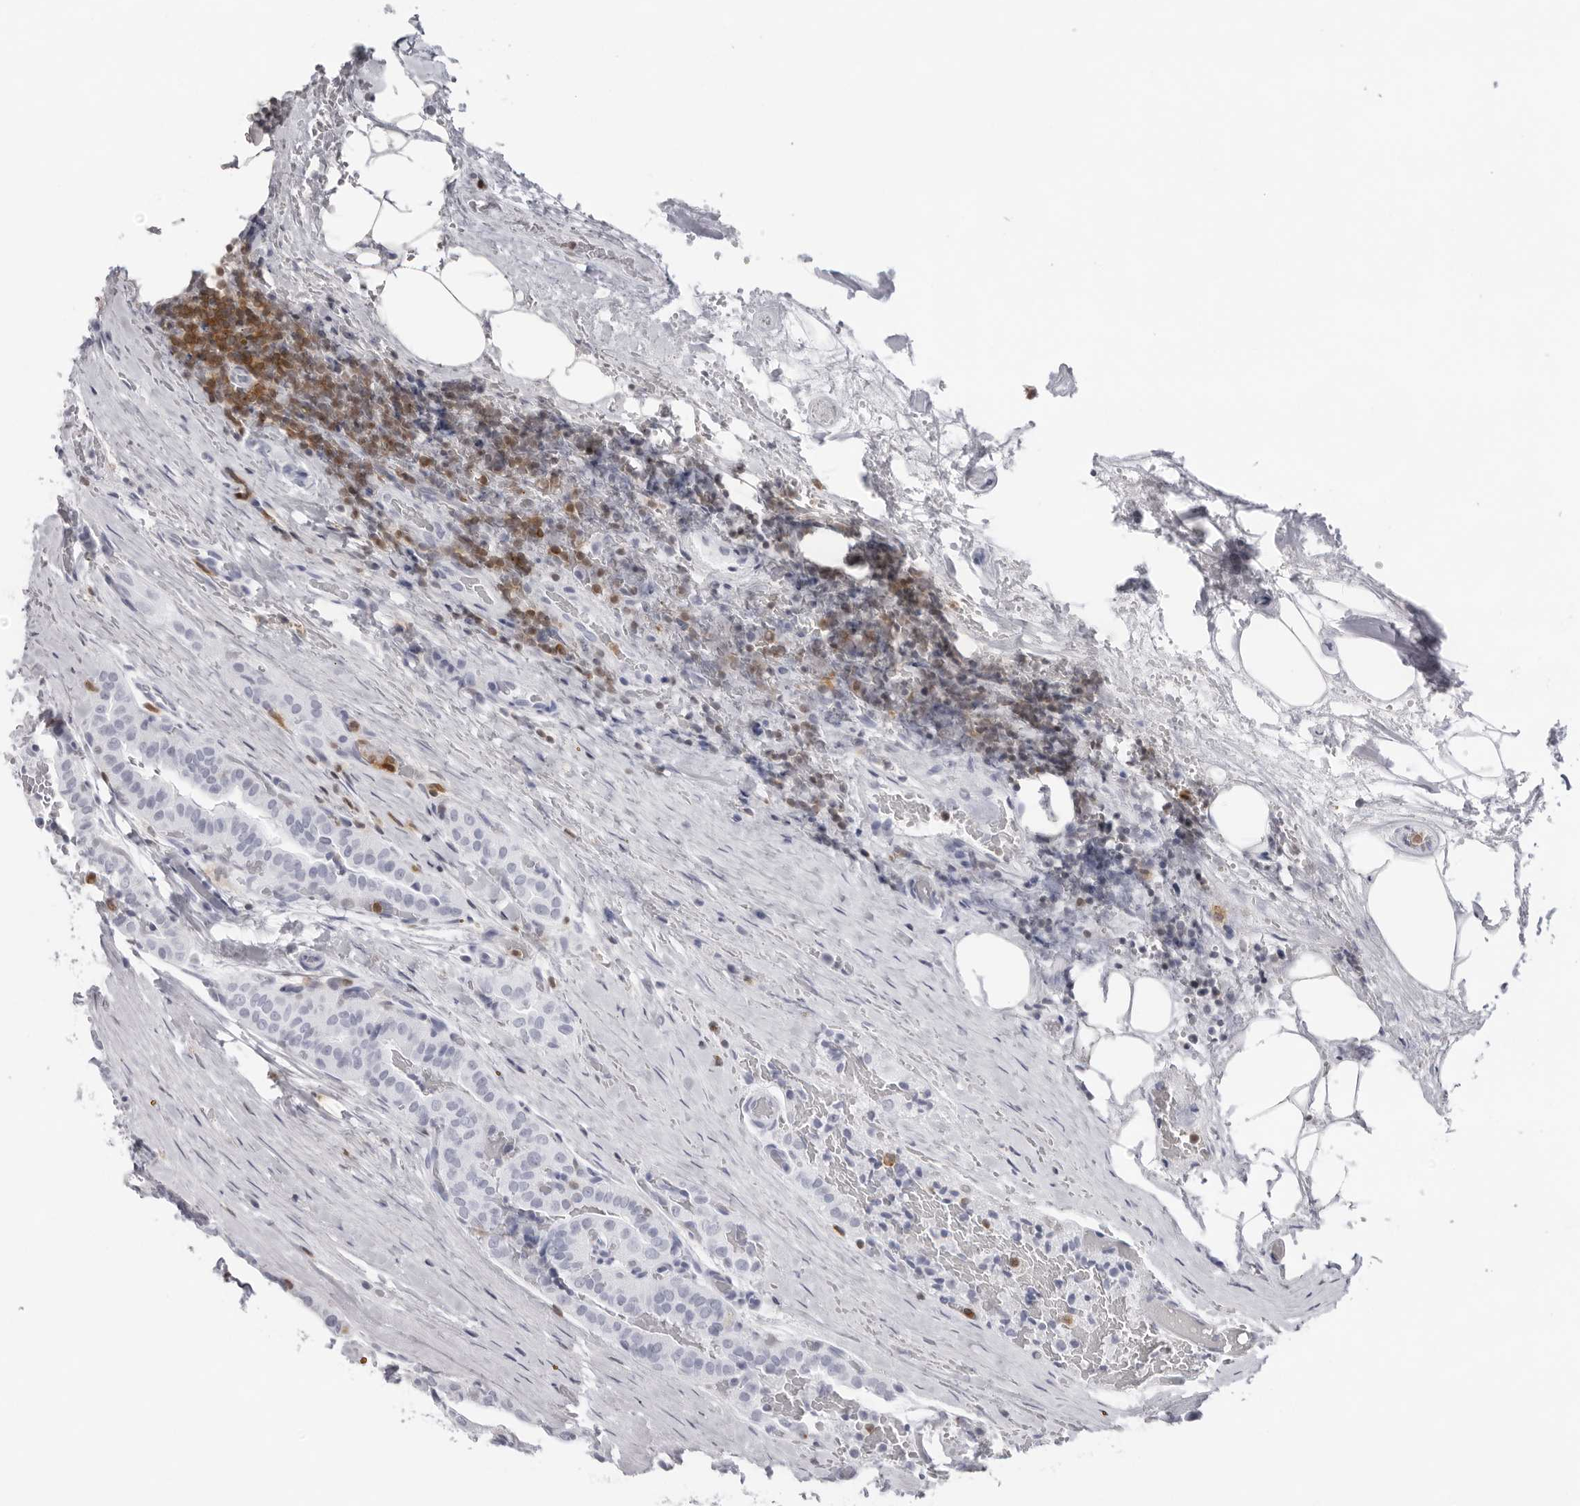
{"staining": {"intensity": "negative", "quantity": "none", "location": "none"}, "tissue": "thyroid cancer", "cell_type": "Tumor cells", "image_type": "cancer", "snomed": [{"axis": "morphology", "description": "Papillary adenocarcinoma, NOS"}, {"axis": "topography", "description": "Thyroid gland"}], "caption": "Immunohistochemistry (IHC) of thyroid cancer (papillary adenocarcinoma) shows no positivity in tumor cells. (DAB (3,3'-diaminobenzidine) IHC, high magnification).", "gene": "FMNL1", "patient": {"sex": "male", "age": 77}}